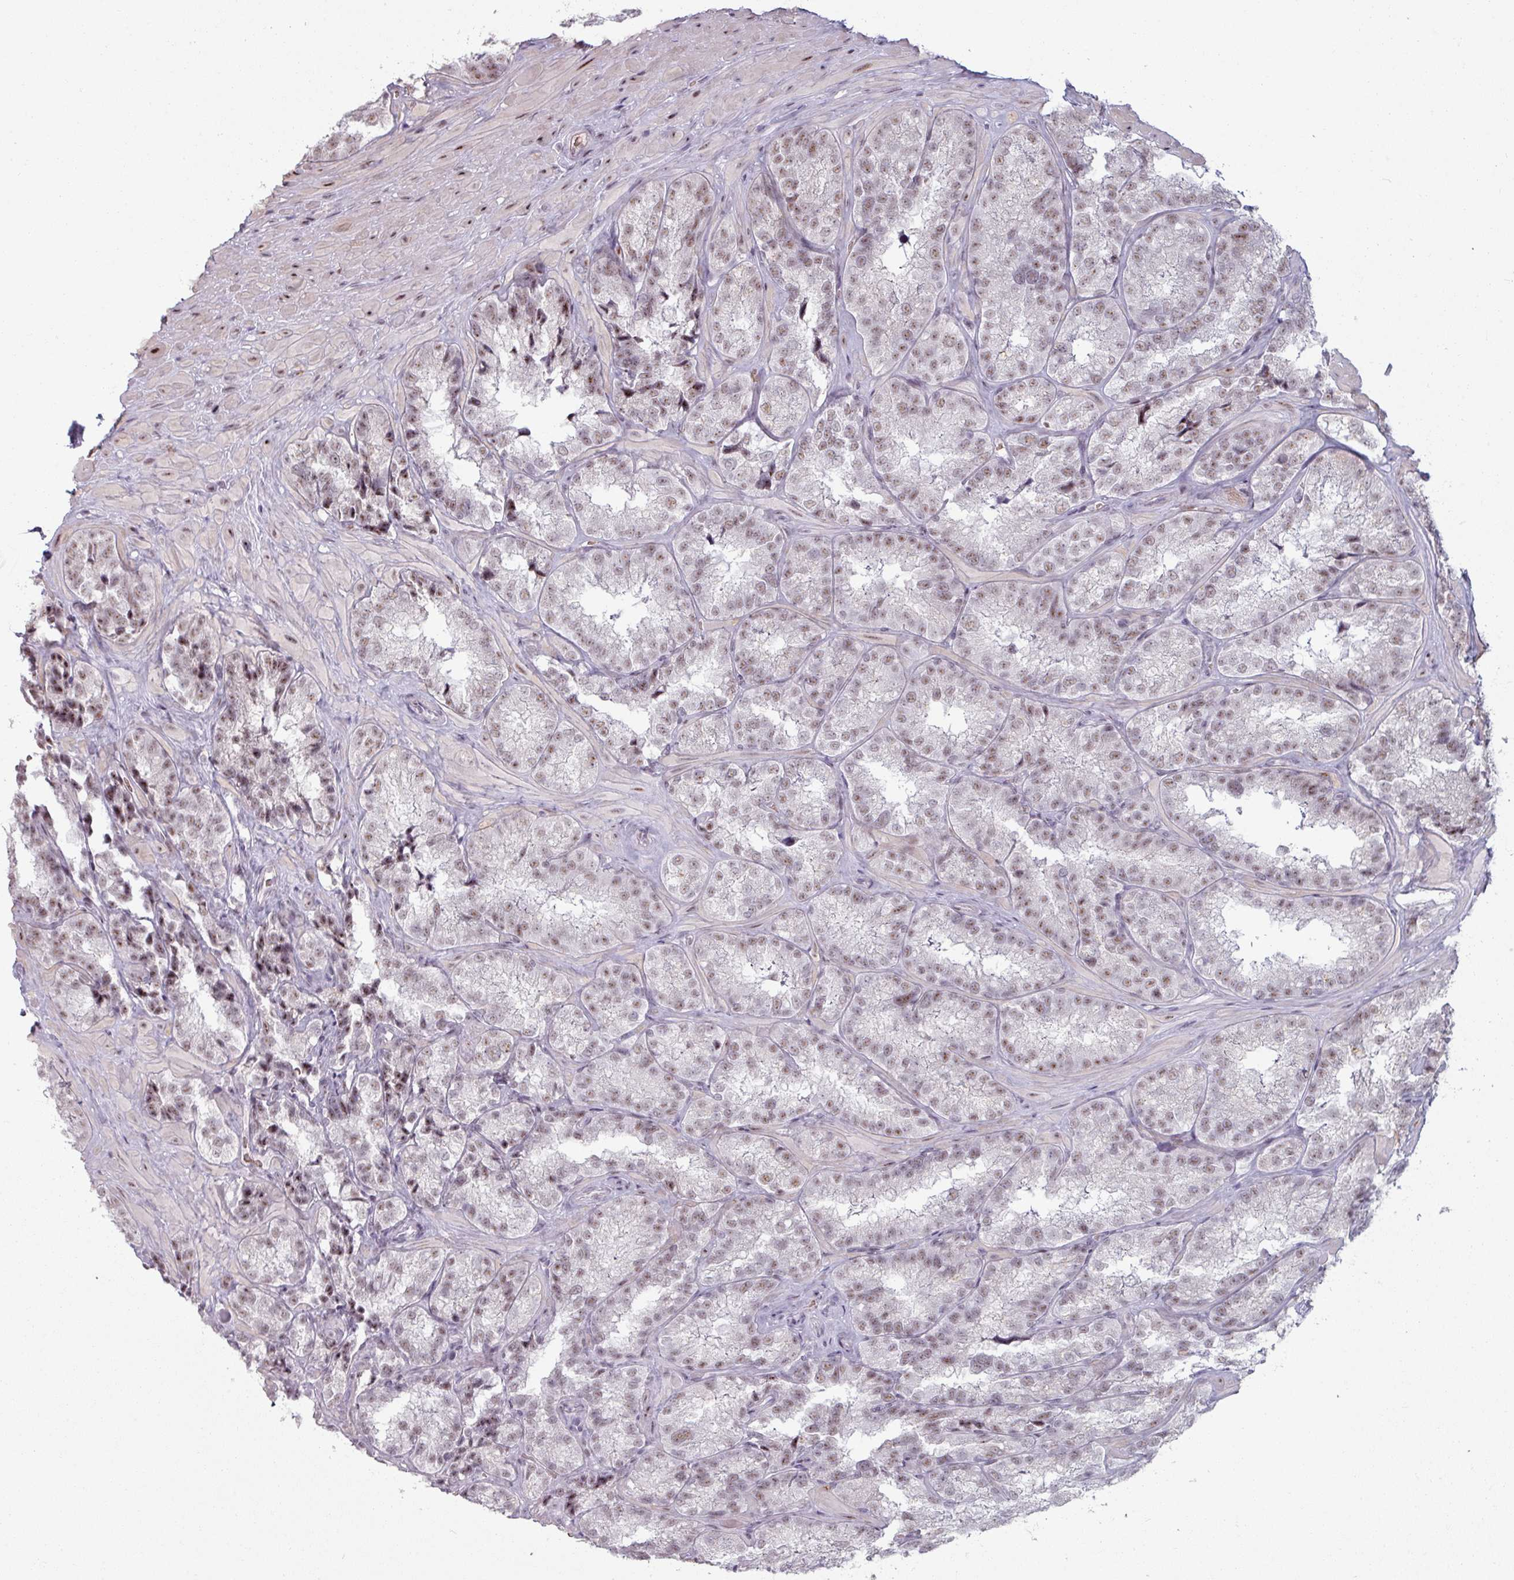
{"staining": {"intensity": "moderate", "quantity": ">75%", "location": "nuclear"}, "tissue": "seminal vesicle", "cell_type": "Glandular cells", "image_type": "normal", "snomed": [{"axis": "morphology", "description": "Normal tissue, NOS"}, {"axis": "topography", "description": "Seminal veicle"}], "caption": "There is medium levels of moderate nuclear expression in glandular cells of unremarkable seminal vesicle, as demonstrated by immunohistochemical staining (brown color).", "gene": "NCOR1", "patient": {"sex": "male", "age": 58}}